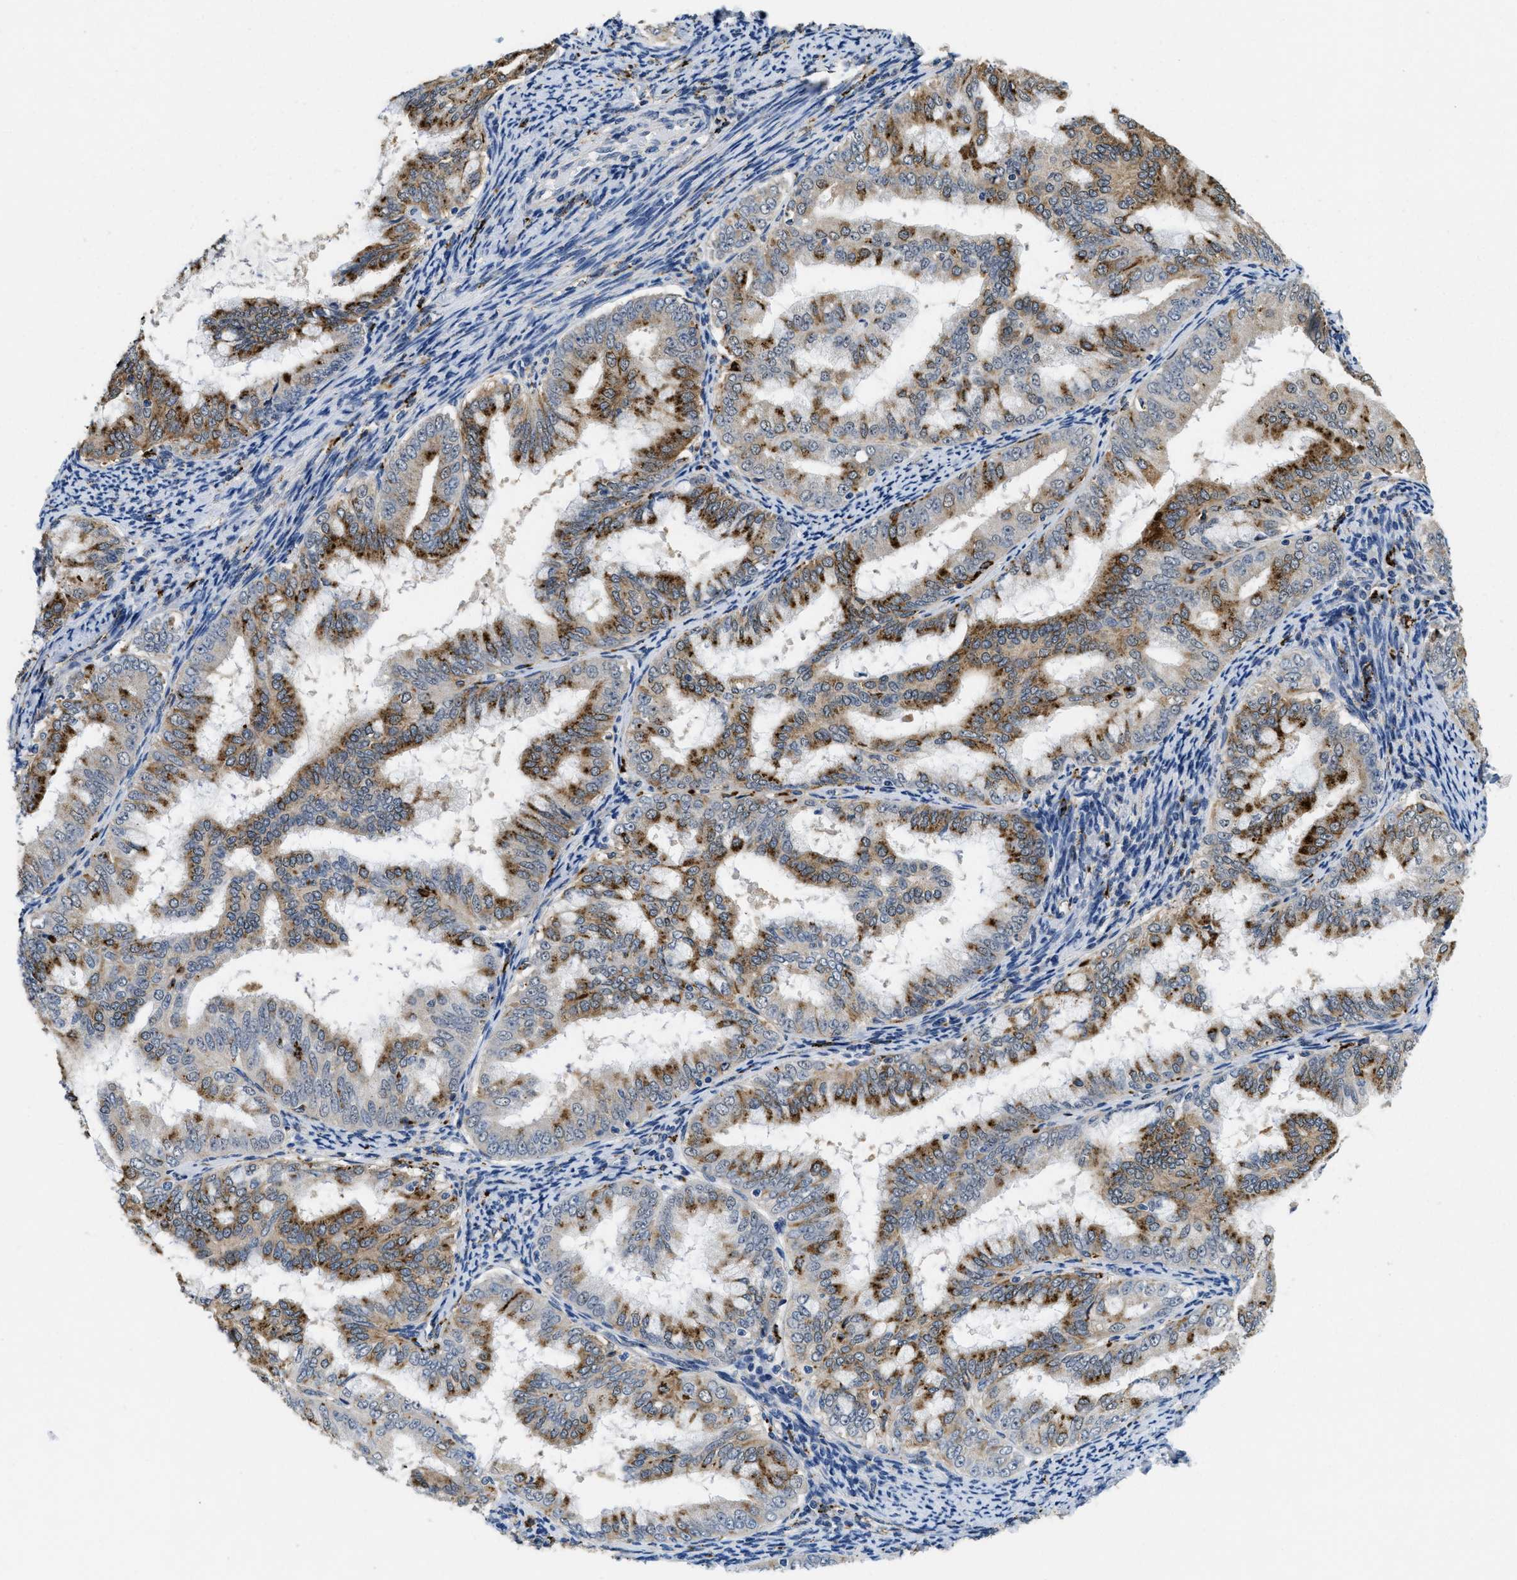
{"staining": {"intensity": "moderate", "quantity": ">75%", "location": "cytoplasmic/membranous"}, "tissue": "endometrial cancer", "cell_type": "Tumor cells", "image_type": "cancer", "snomed": [{"axis": "morphology", "description": "Adenocarcinoma, NOS"}, {"axis": "topography", "description": "Endometrium"}], "caption": "Immunohistochemistry of endometrial adenocarcinoma displays medium levels of moderate cytoplasmic/membranous expression in approximately >75% of tumor cells.", "gene": "BMPR2", "patient": {"sex": "female", "age": 63}}